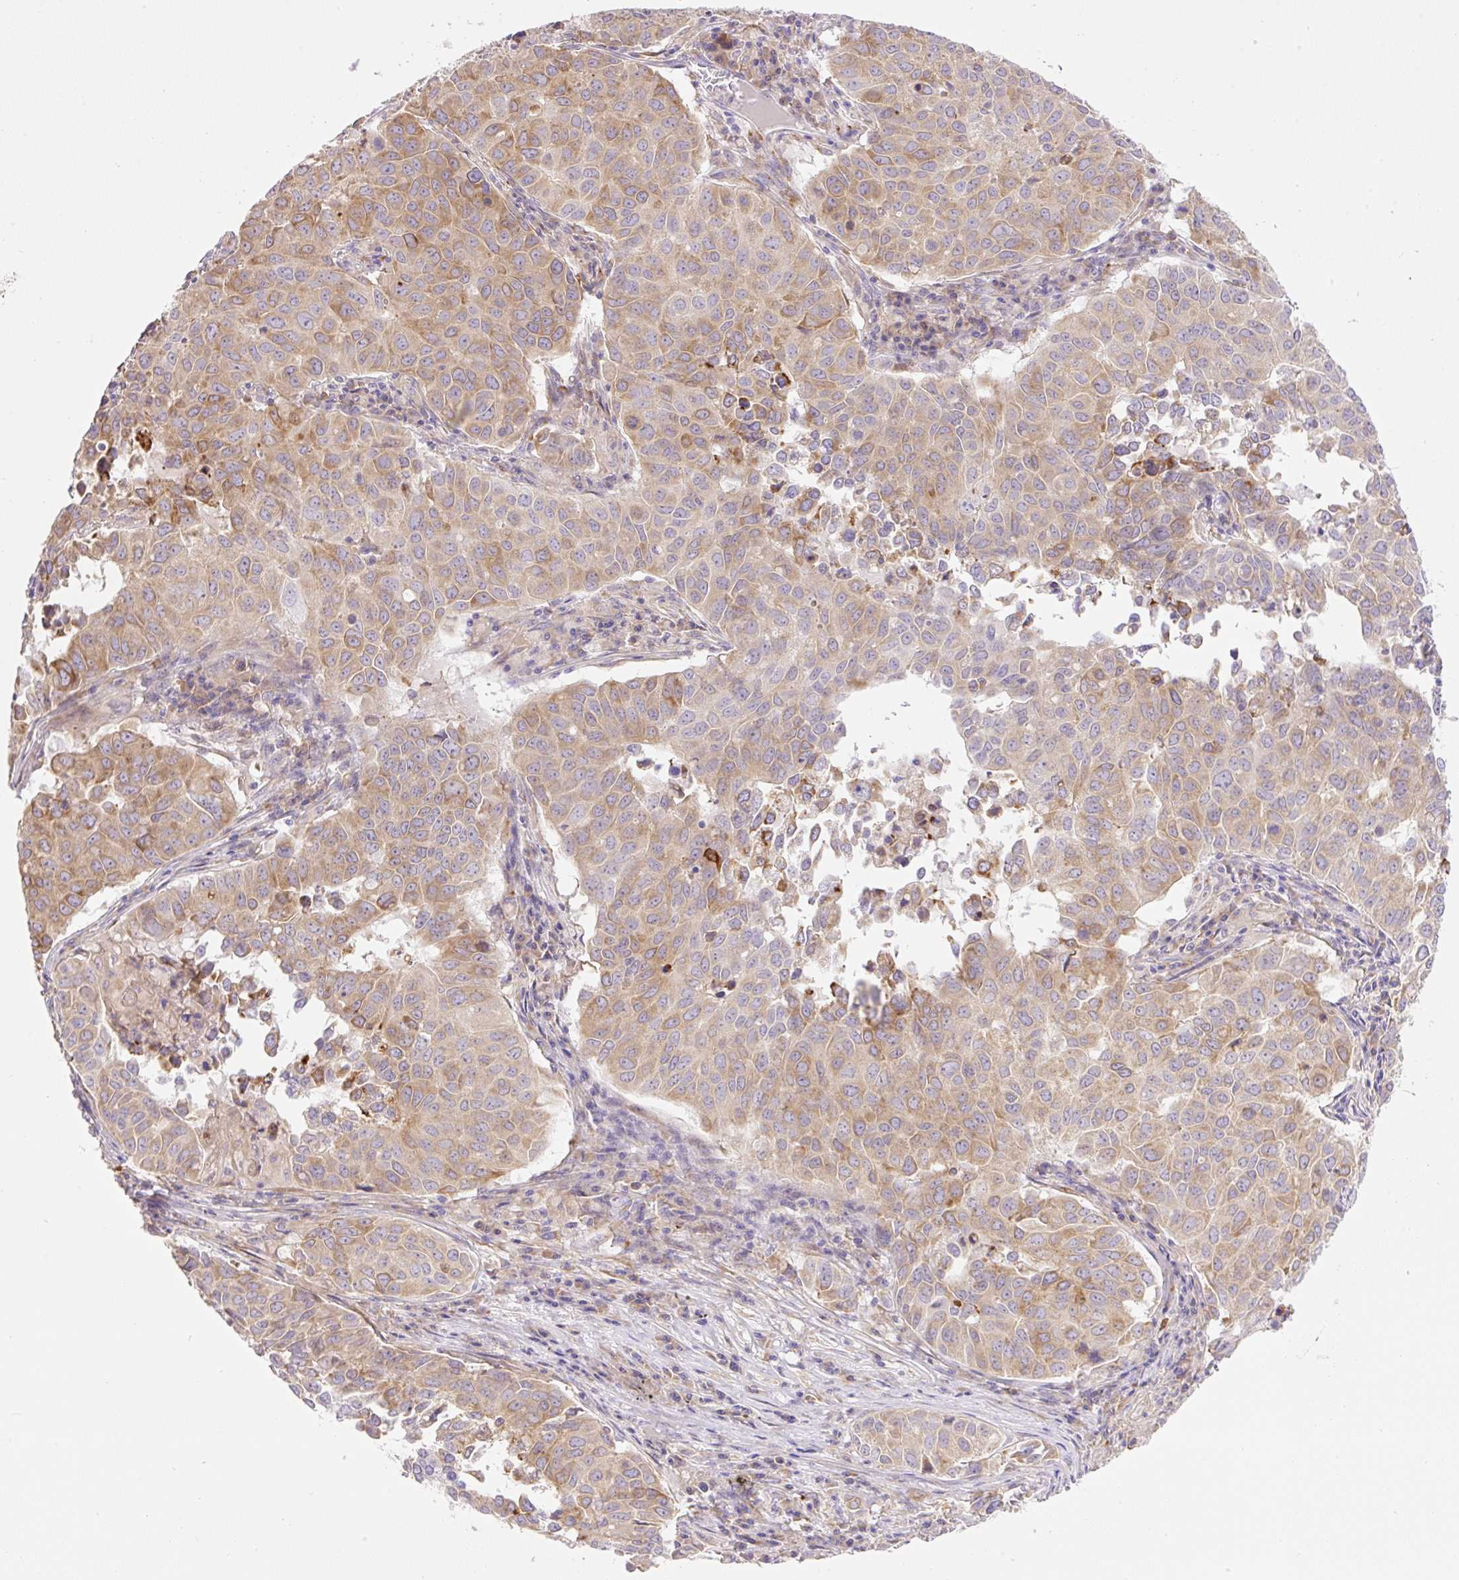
{"staining": {"intensity": "moderate", "quantity": ">75%", "location": "cytoplasmic/membranous"}, "tissue": "lung cancer", "cell_type": "Tumor cells", "image_type": "cancer", "snomed": [{"axis": "morphology", "description": "Adenocarcinoma, NOS"}, {"axis": "topography", "description": "Lung"}], "caption": "Immunohistochemistry (DAB (3,3'-diaminobenzidine)) staining of human lung cancer displays moderate cytoplasmic/membranous protein expression in about >75% of tumor cells. The staining was performed using DAB, with brown indicating positive protein expression. Nuclei are stained blue with hematoxylin.", "gene": "POFUT1", "patient": {"sex": "female", "age": 50}}